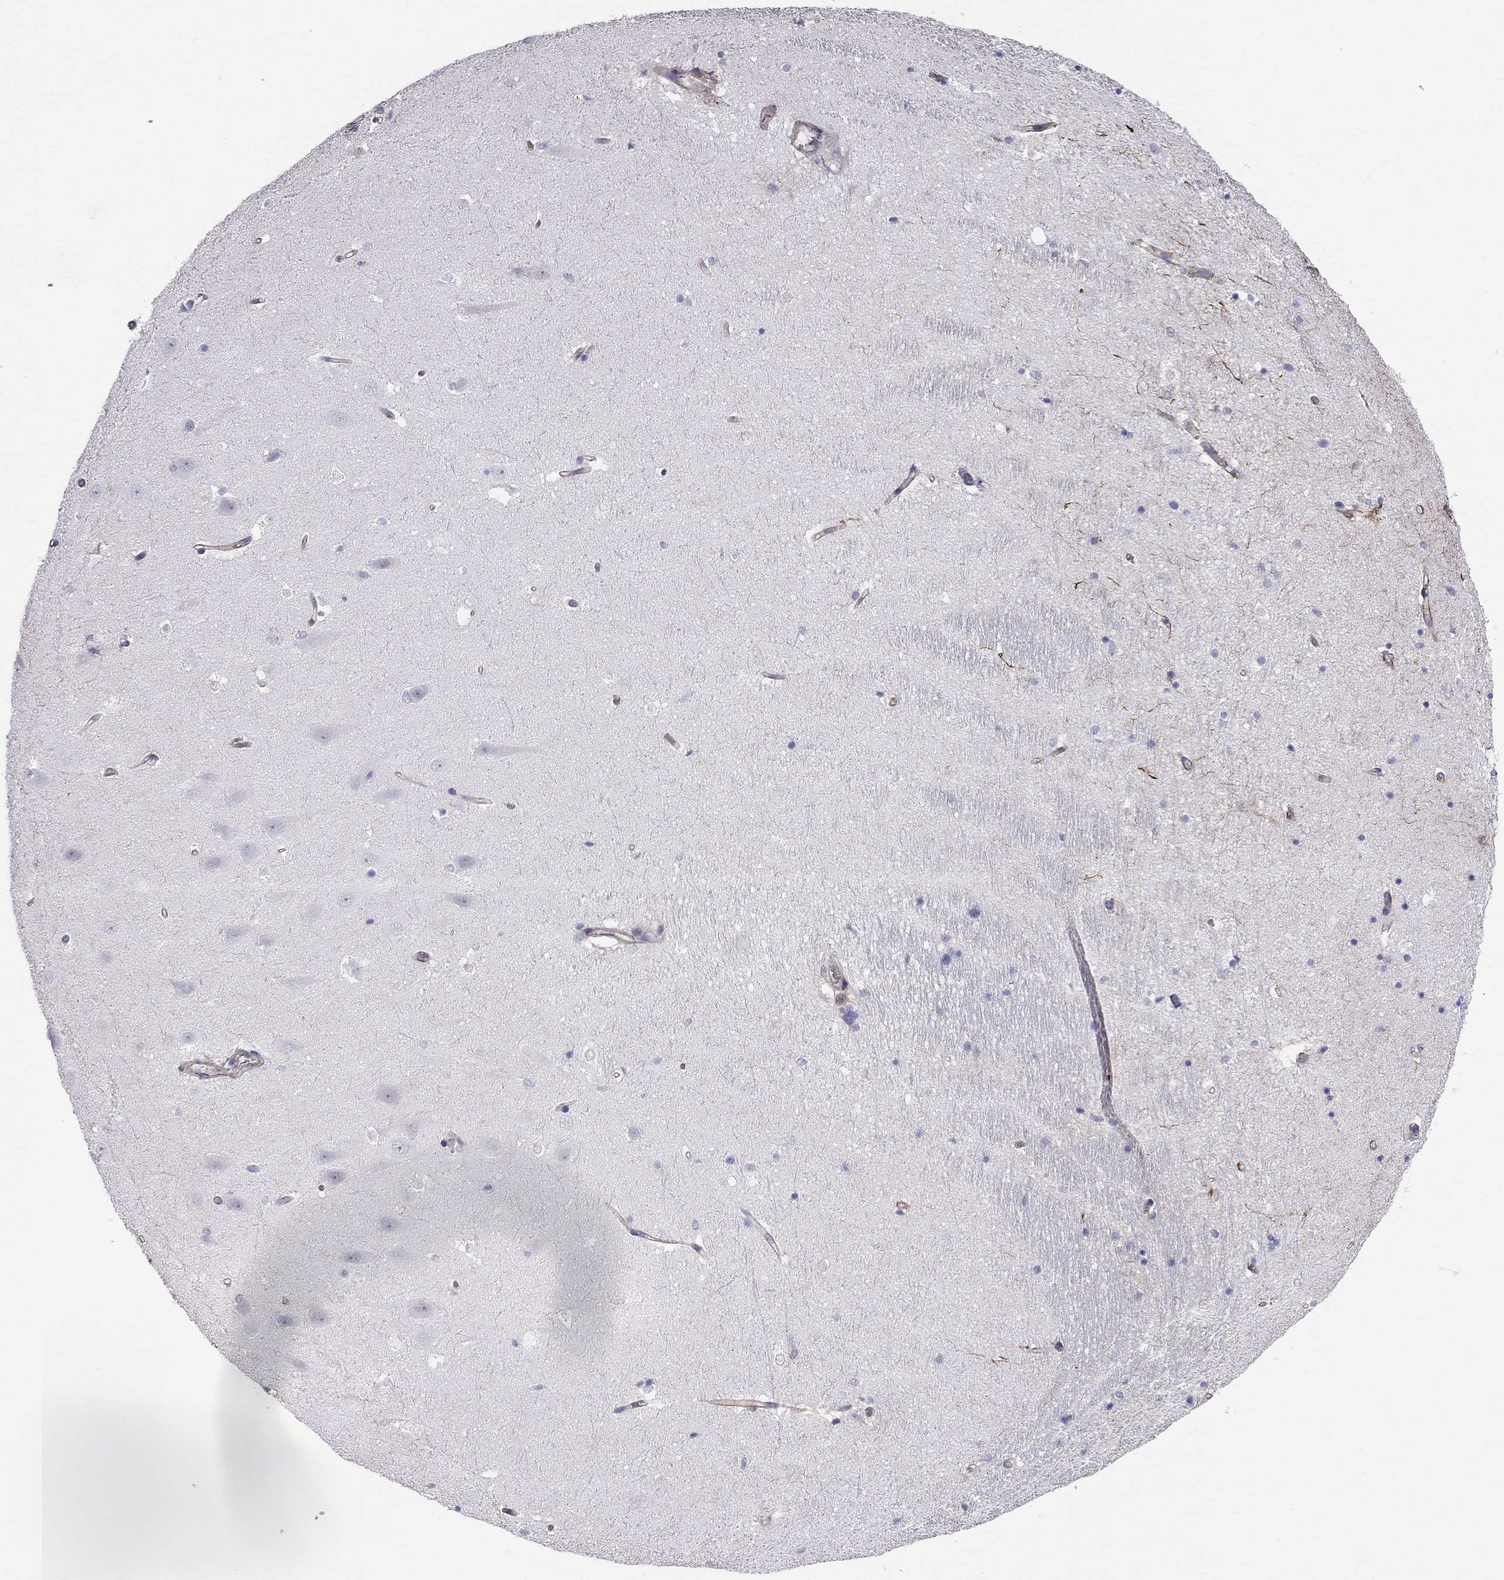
{"staining": {"intensity": "negative", "quantity": "none", "location": "none"}, "tissue": "hippocampus", "cell_type": "Glial cells", "image_type": "normal", "snomed": [{"axis": "morphology", "description": "Normal tissue, NOS"}, {"axis": "topography", "description": "Hippocampus"}], "caption": "Immunohistochemistry (IHC) image of benign hippocampus: human hippocampus stained with DAB (3,3'-diaminobenzidine) demonstrates no significant protein staining in glial cells.", "gene": "ENOX1", "patient": {"sex": "male", "age": 44}}